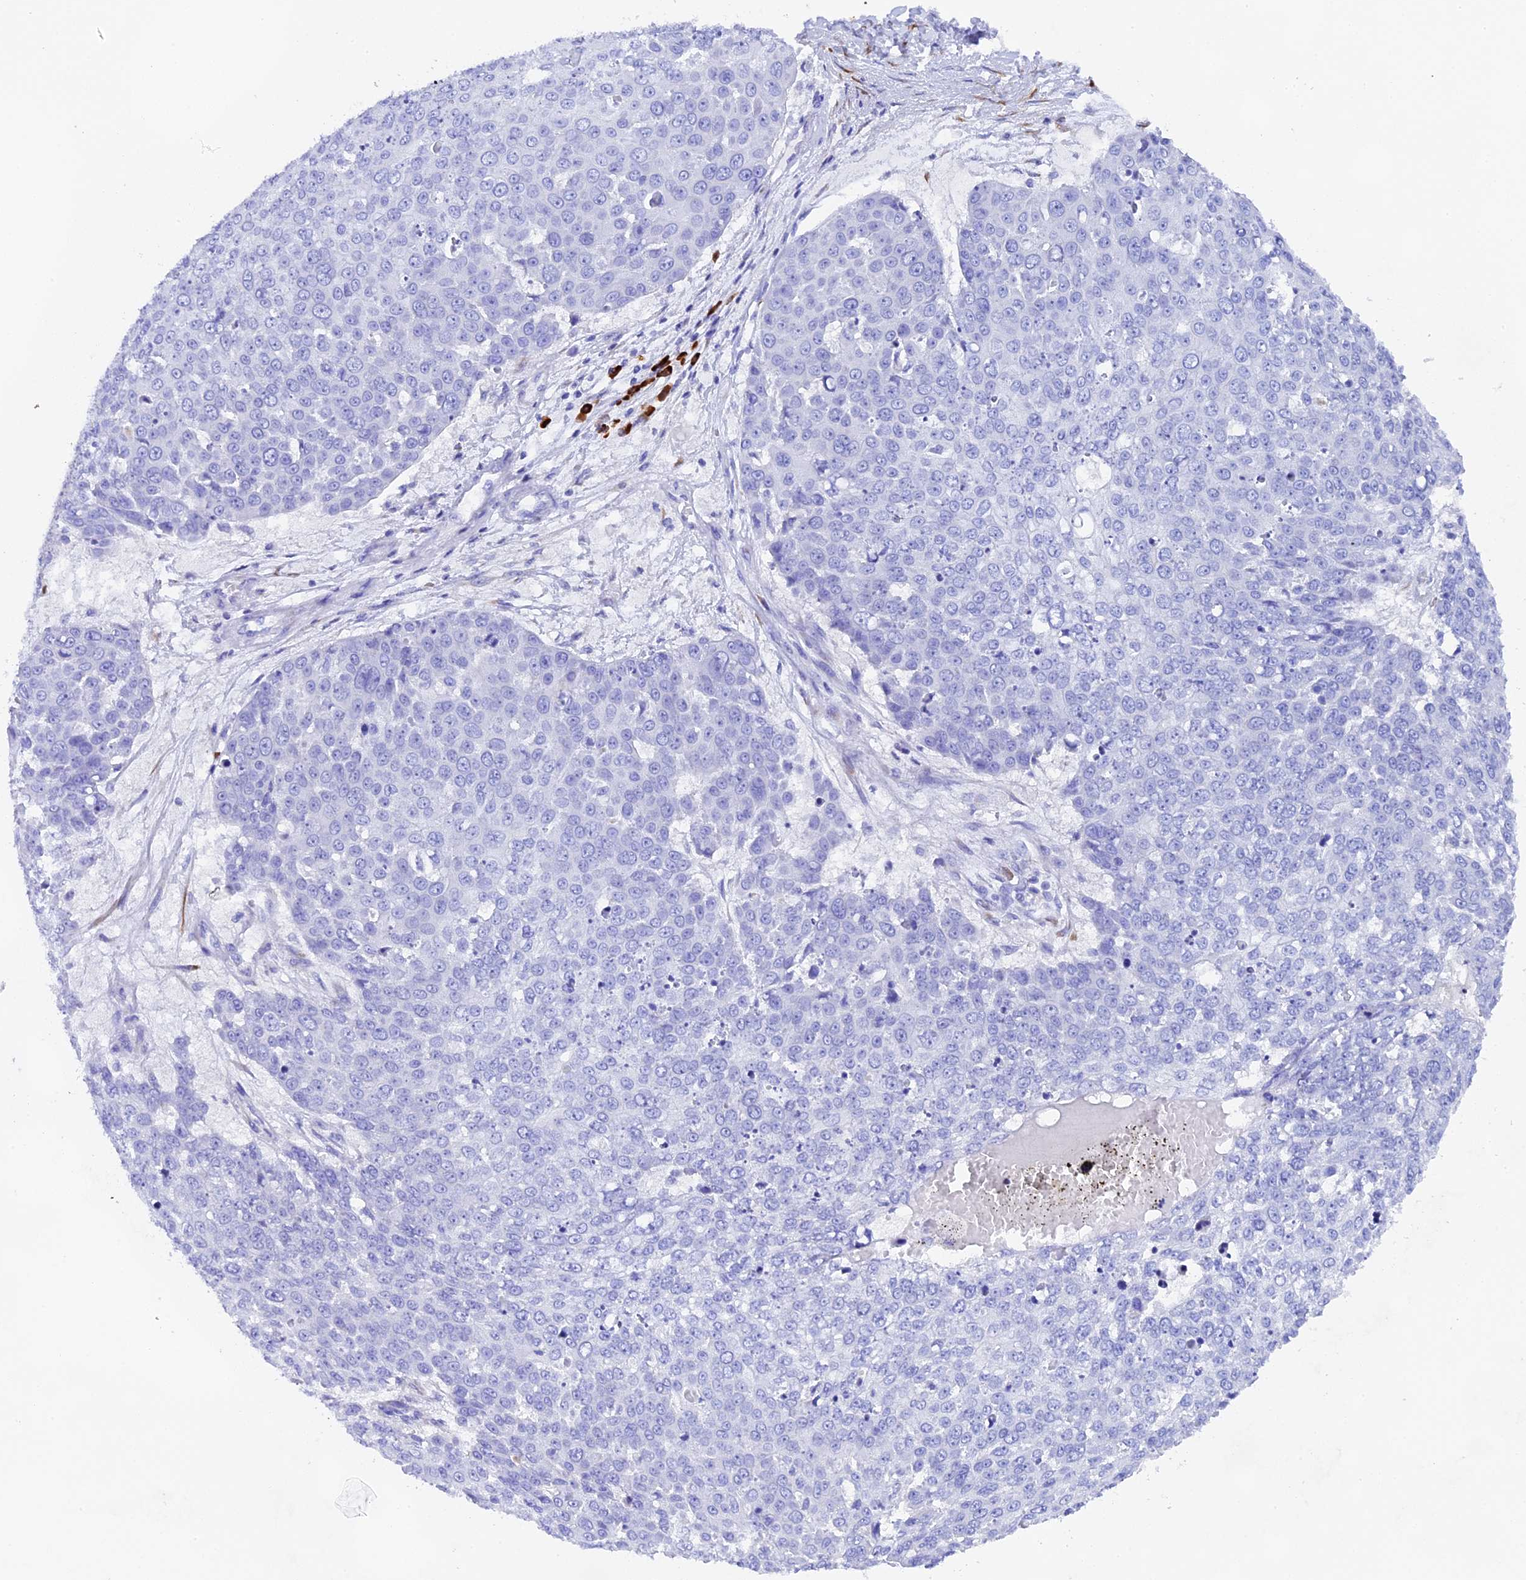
{"staining": {"intensity": "negative", "quantity": "none", "location": "none"}, "tissue": "skin cancer", "cell_type": "Tumor cells", "image_type": "cancer", "snomed": [{"axis": "morphology", "description": "Squamous cell carcinoma, NOS"}, {"axis": "topography", "description": "Skin"}], "caption": "Tumor cells are negative for protein expression in human skin squamous cell carcinoma.", "gene": "FKBP11", "patient": {"sex": "male", "age": 71}}